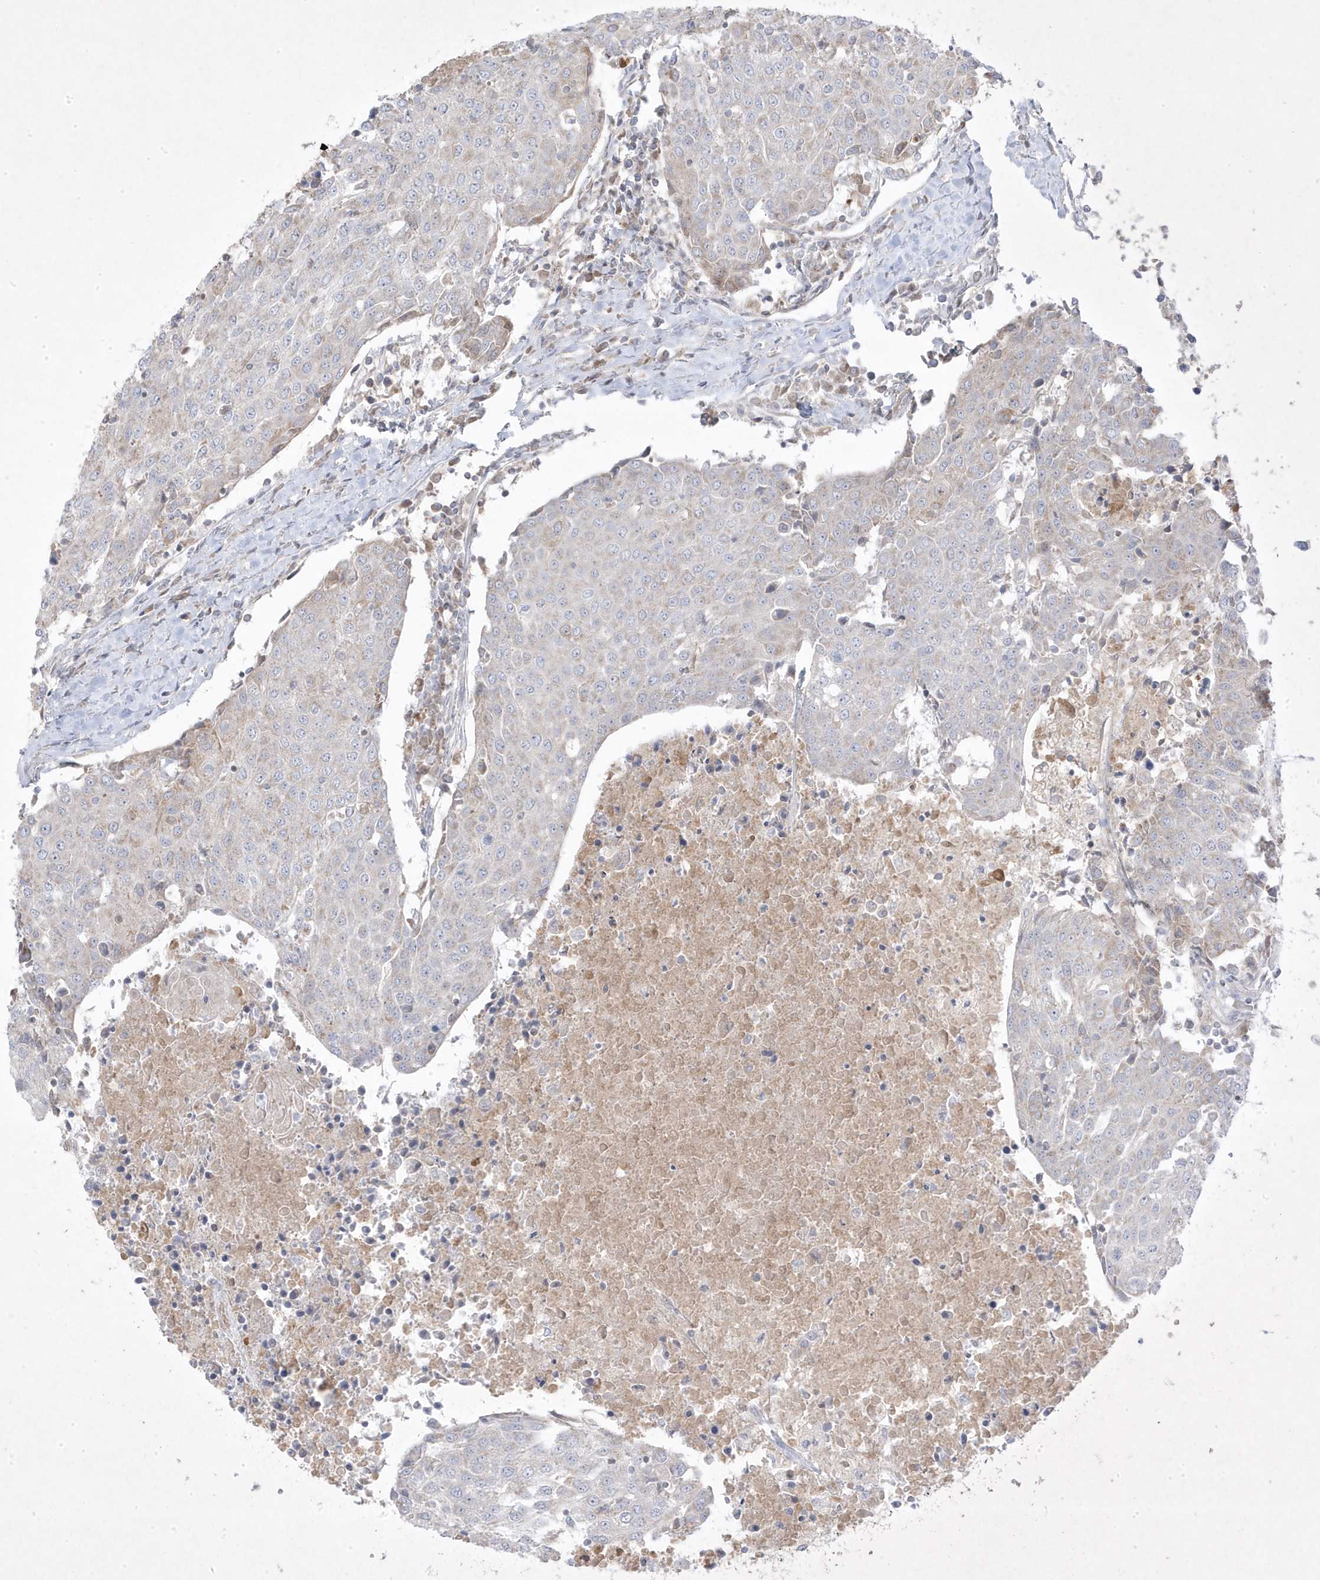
{"staining": {"intensity": "weak", "quantity": "<25%", "location": "cytoplasmic/membranous"}, "tissue": "urothelial cancer", "cell_type": "Tumor cells", "image_type": "cancer", "snomed": [{"axis": "morphology", "description": "Urothelial carcinoma, High grade"}, {"axis": "topography", "description": "Urinary bladder"}], "caption": "Protein analysis of urothelial cancer demonstrates no significant positivity in tumor cells.", "gene": "ADAMTSL3", "patient": {"sex": "female", "age": 85}}